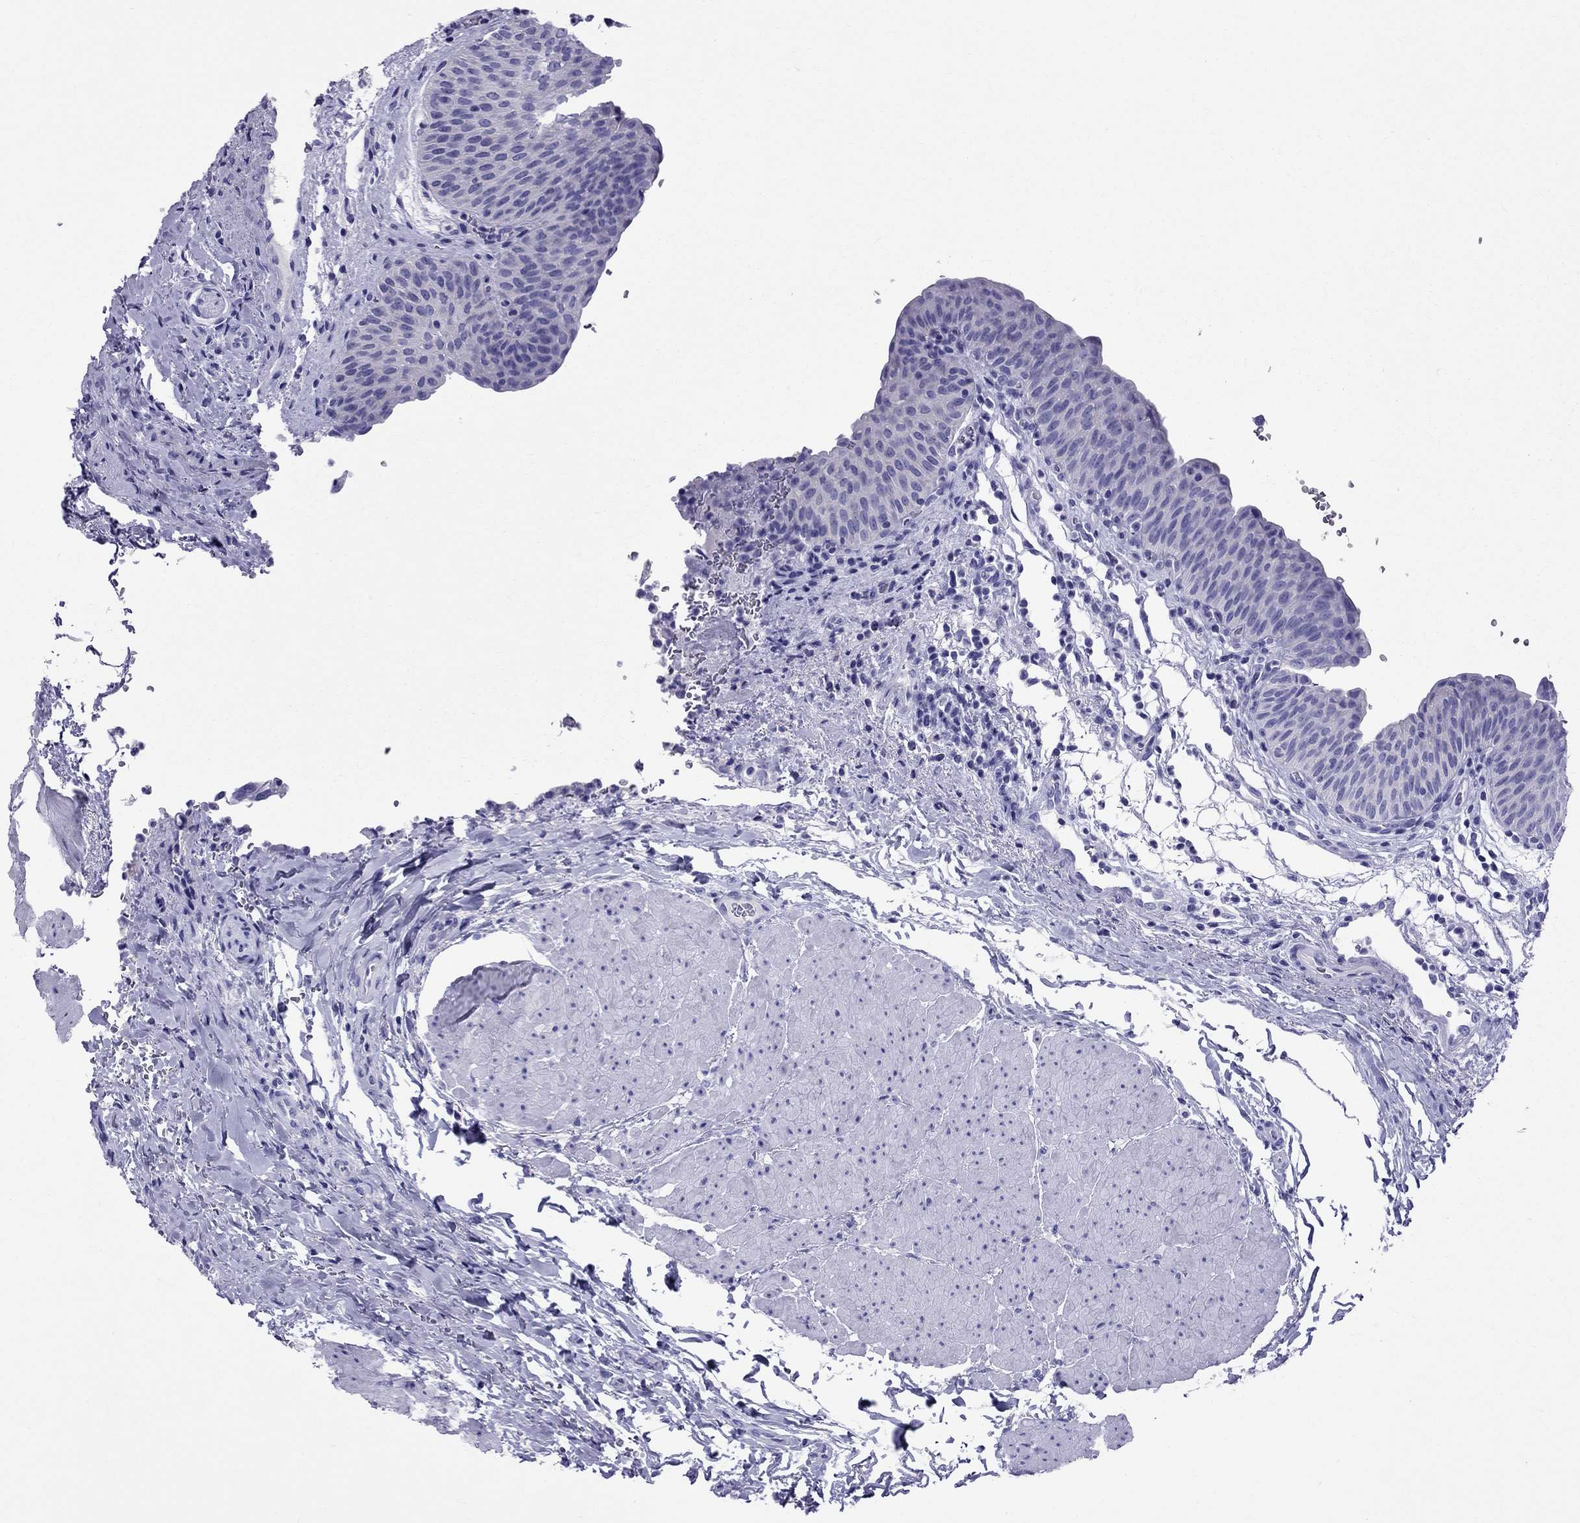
{"staining": {"intensity": "negative", "quantity": "none", "location": "none"}, "tissue": "urinary bladder", "cell_type": "Urothelial cells", "image_type": "normal", "snomed": [{"axis": "morphology", "description": "Normal tissue, NOS"}, {"axis": "topography", "description": "Urinary bladder"}], "caption": "The photomicrograph shows no staining of urothelial cells in unremarkable urinary bladder.", "gene": "AVPR1B", "patient": {"sex": "male", "age": 66}}